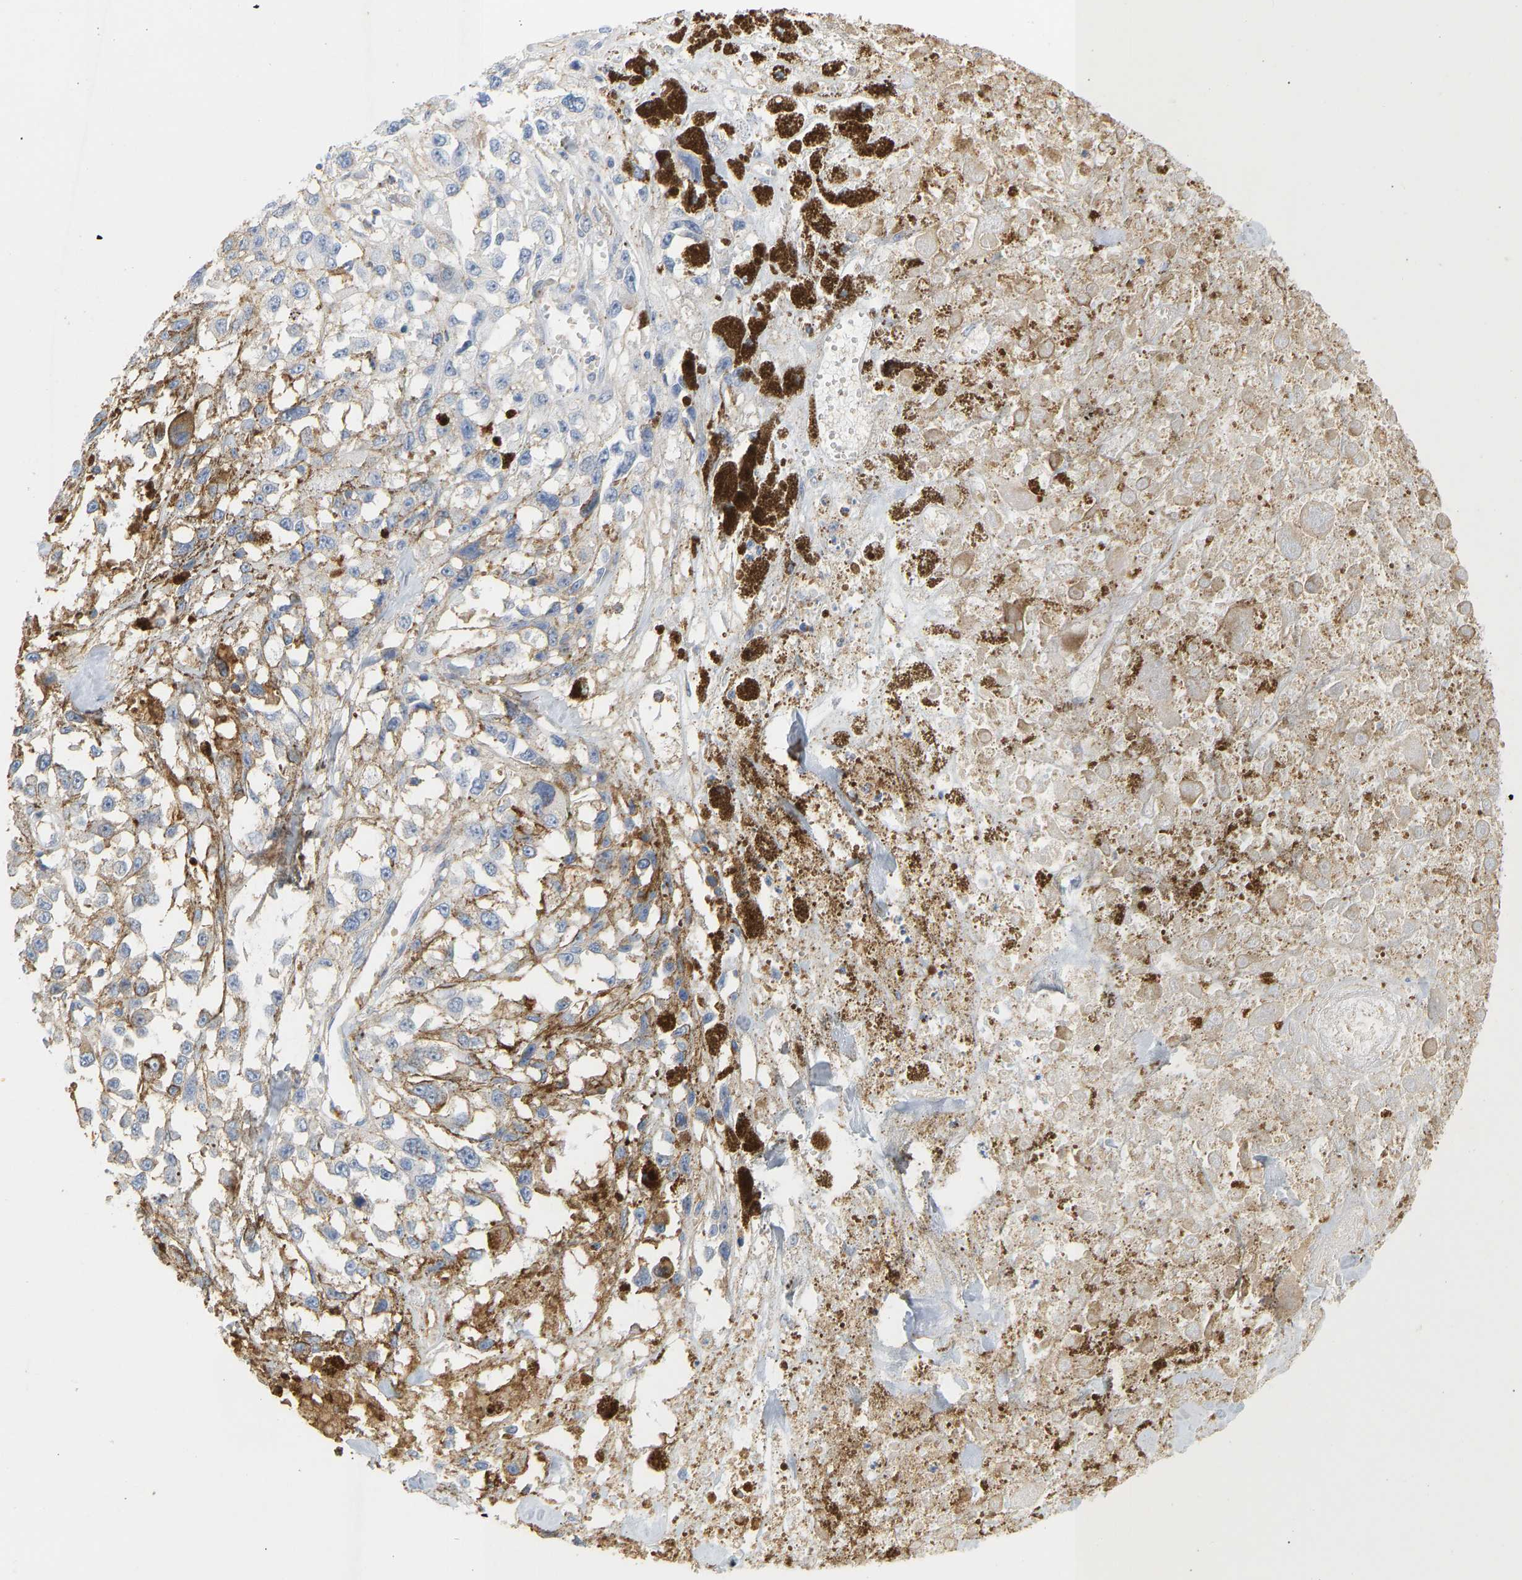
{"staining": {"intensity": "weak", "quantity": "25%-75%", "location": "cytoplasmic/membranous"}, "tissue": "melanoma", "cell_type": "Tumor cells", "image_type": "cancer", "snomed": [{"axis": "morphology", "description": "Malignant melanoma, Metastatic site"}, {"axis": "topography", "description": "Lymph node"}], "caption": "Tumor cells exhibit low levels of weak cytoplasmic/membranous expression in about 25%-75% of cells in human malignant melanoma (metastatic site). (Brightfield microscopy of DAB IHC at high magnification).", "gene": "BVES", "patient": {"sex": "male", "age": 59}}